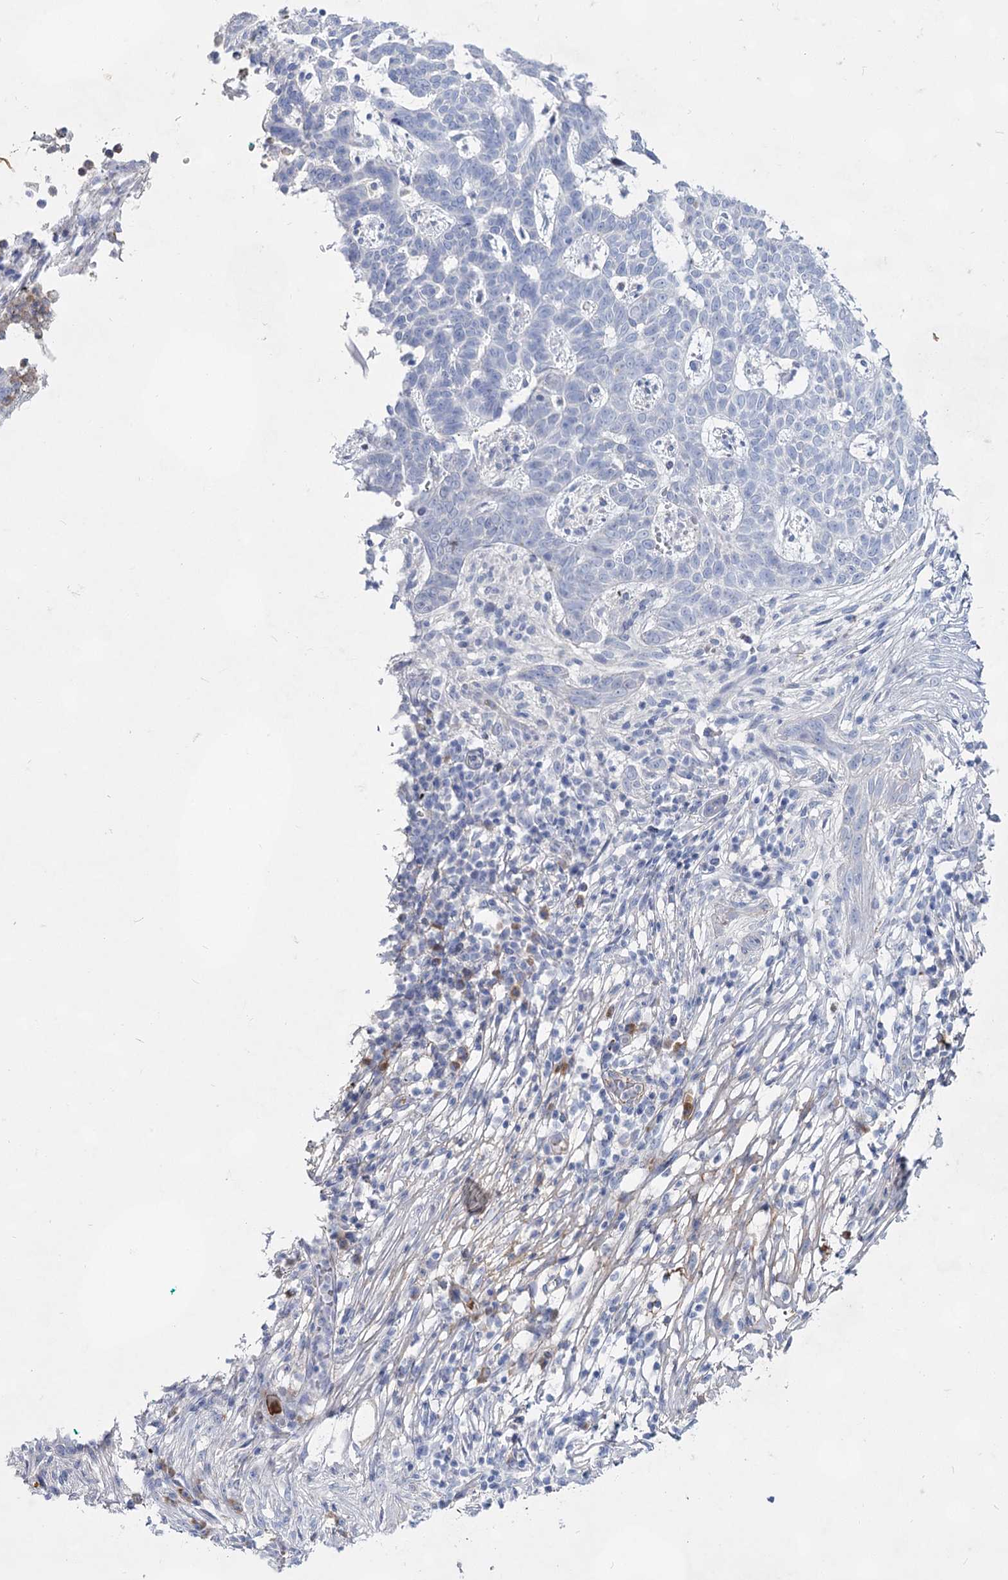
{"staining": {"intensity": "negative", "quantity": "none", "location": "none"}, "tissue": "skin cancer", "cell_type": "Tumor cells", "image_type": "cancer", "snomed": [{"axis": "morphology", "description": "Normal tissue, NOS"}, {"axis": "morphology", "description": "Basal cell carcinoma"}, {"axis": "topography", "description": "Skin"}], "caption": "This is a photomicrograph of immunohistochemistry (IHC) staining of skin basal cell carcinoma, which shows no staining in tumor cells. The staining was performed using DAB to visualize the protein expression in brown, while the nuclei were stained in blue with hematoxylin (Magnification: 20x).", "gene": "ACRV1", "patient": {"sex": "male", "age": 64}}